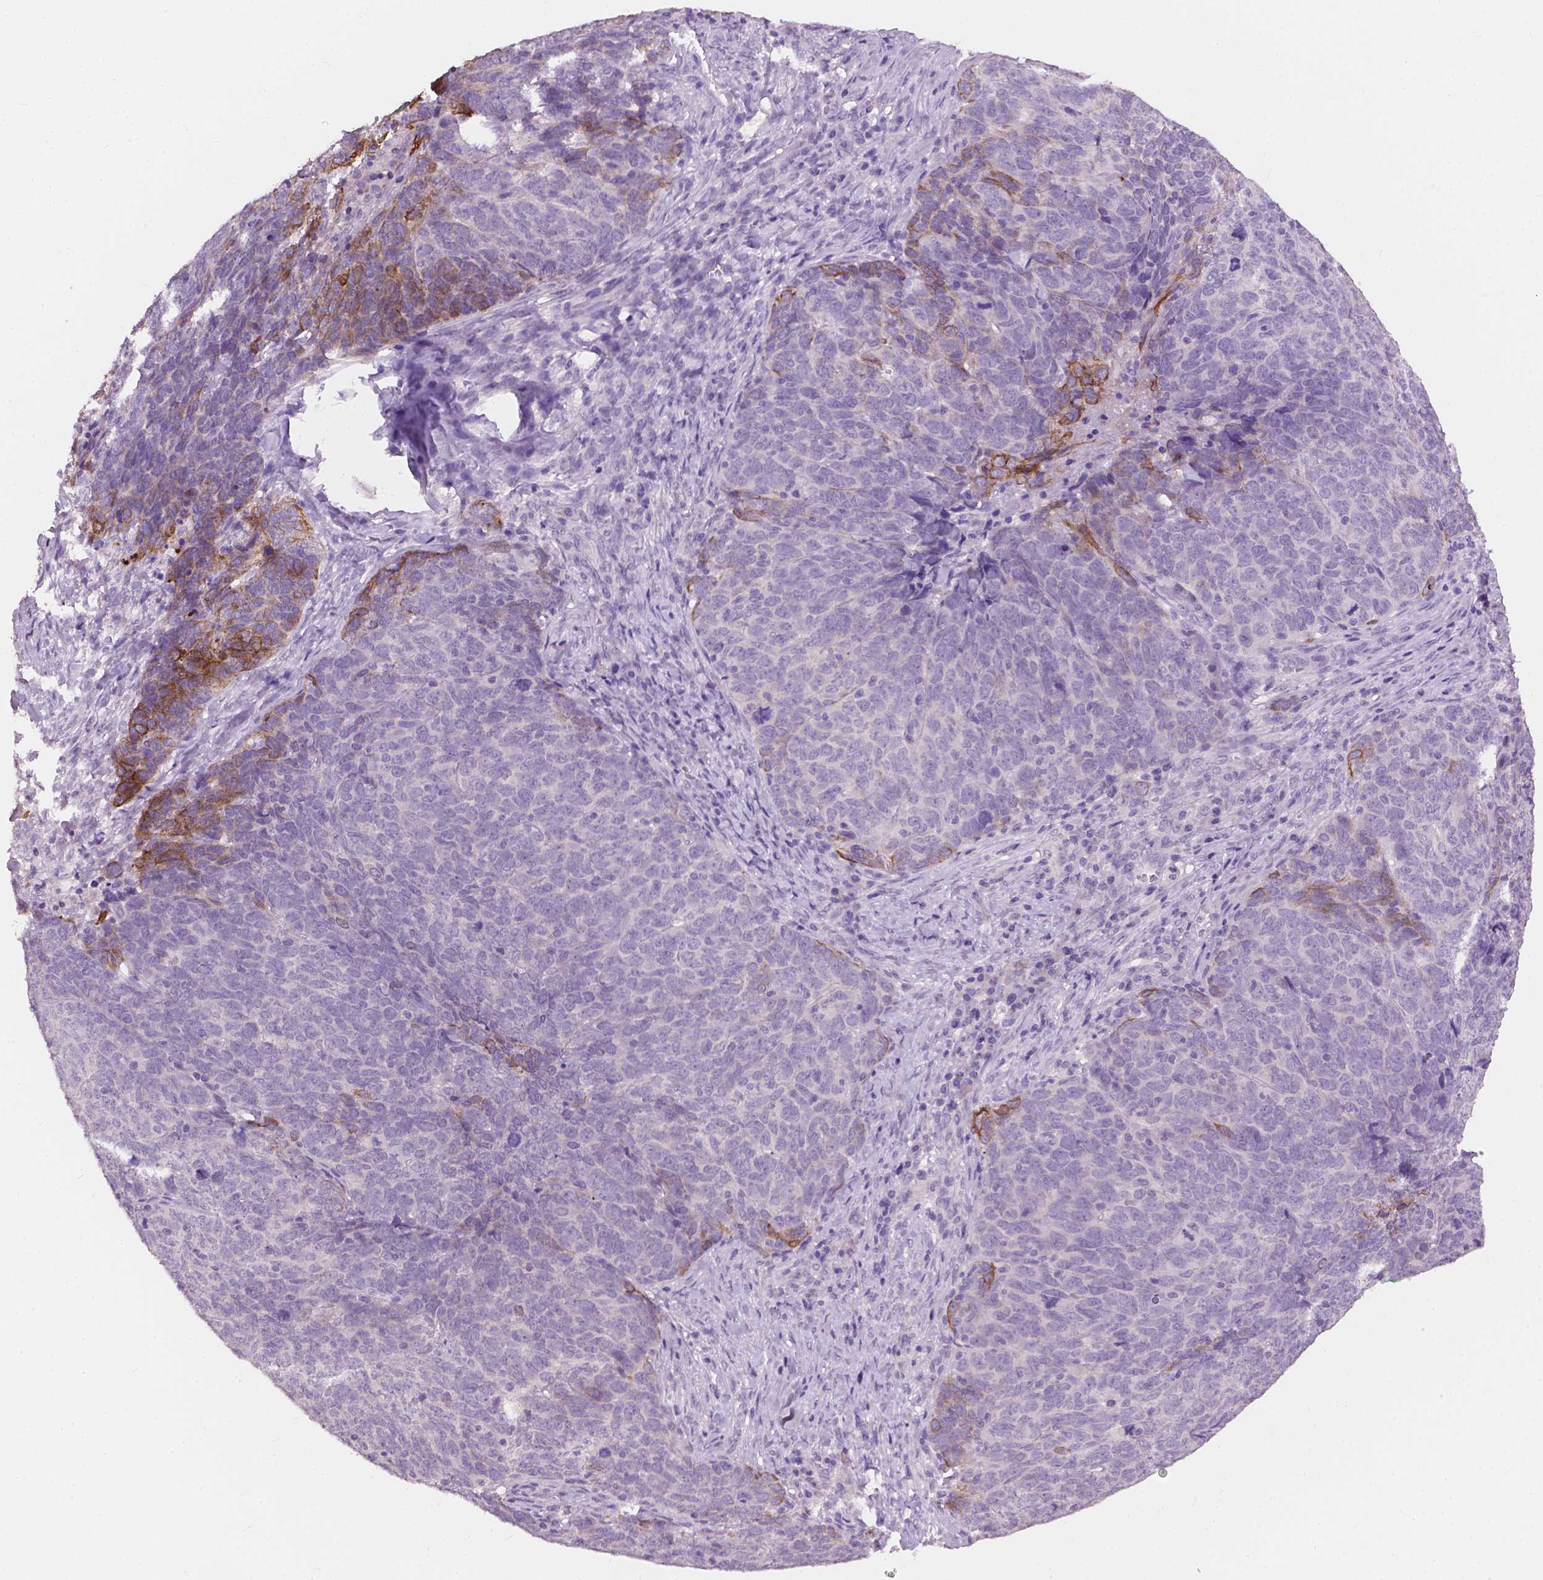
{"staining": {"intensity": "moderate", "quantity": "<25%", "location": "cytoplasmic/membranous"}, "tissue": "skin cancer", "cell_type": "Tumor cells", "image_type": "cancer", "snomed": [{"axis": "morphology", "description": "Squamous cell carcinoma, NOS"}, {"axis": "topography", "description": "Skin"}, {"axis": "topography", "description": "Anal"}], "caption": "Immunohistochemical staining of squamous cell carcinoma (skin) shows low levels of moderate cytoplasmic/membranous protein staining in about <25% of tumor cells.", "gene": "KRT17", "patient": {"sex": "female", "age": 51}}